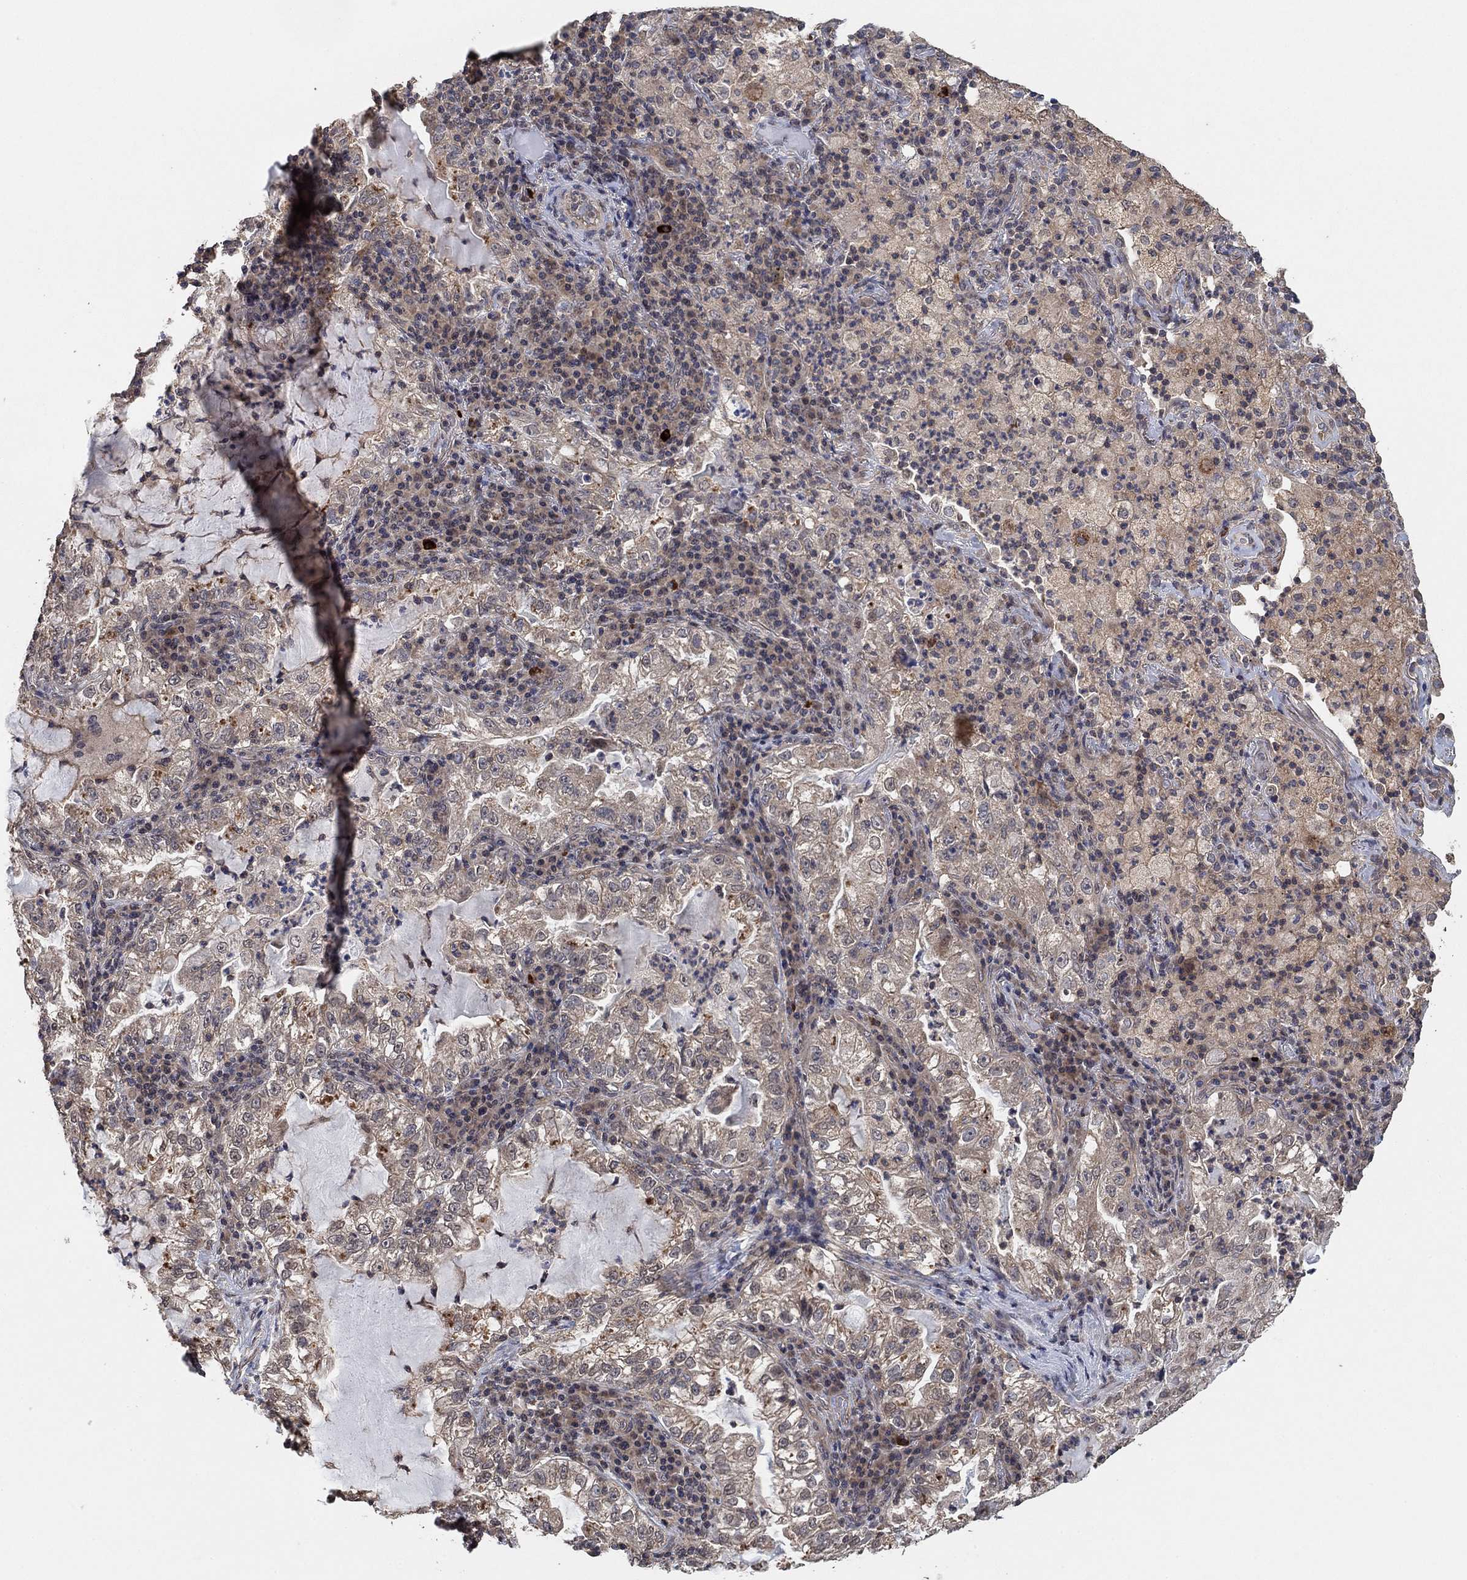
{"staining": {"intensity": "negative", "quantity": "none", "location": "none"}, "tissue": "lung cancer", "cell_type": "Tumor cells", "image_type": "cancer", "snomed": [{"axis": "morphology", "description": "Adenocarcinoma, NOS"}, {"axis": "topography", "description": "Lung"}], "caption": "This is an immunohistochemistry micrograph of human lung adenocarcinoma. There is no staining in tumor cells.", "gene": "CCDC43", "patient": {"sex": "female", "age": 73}}